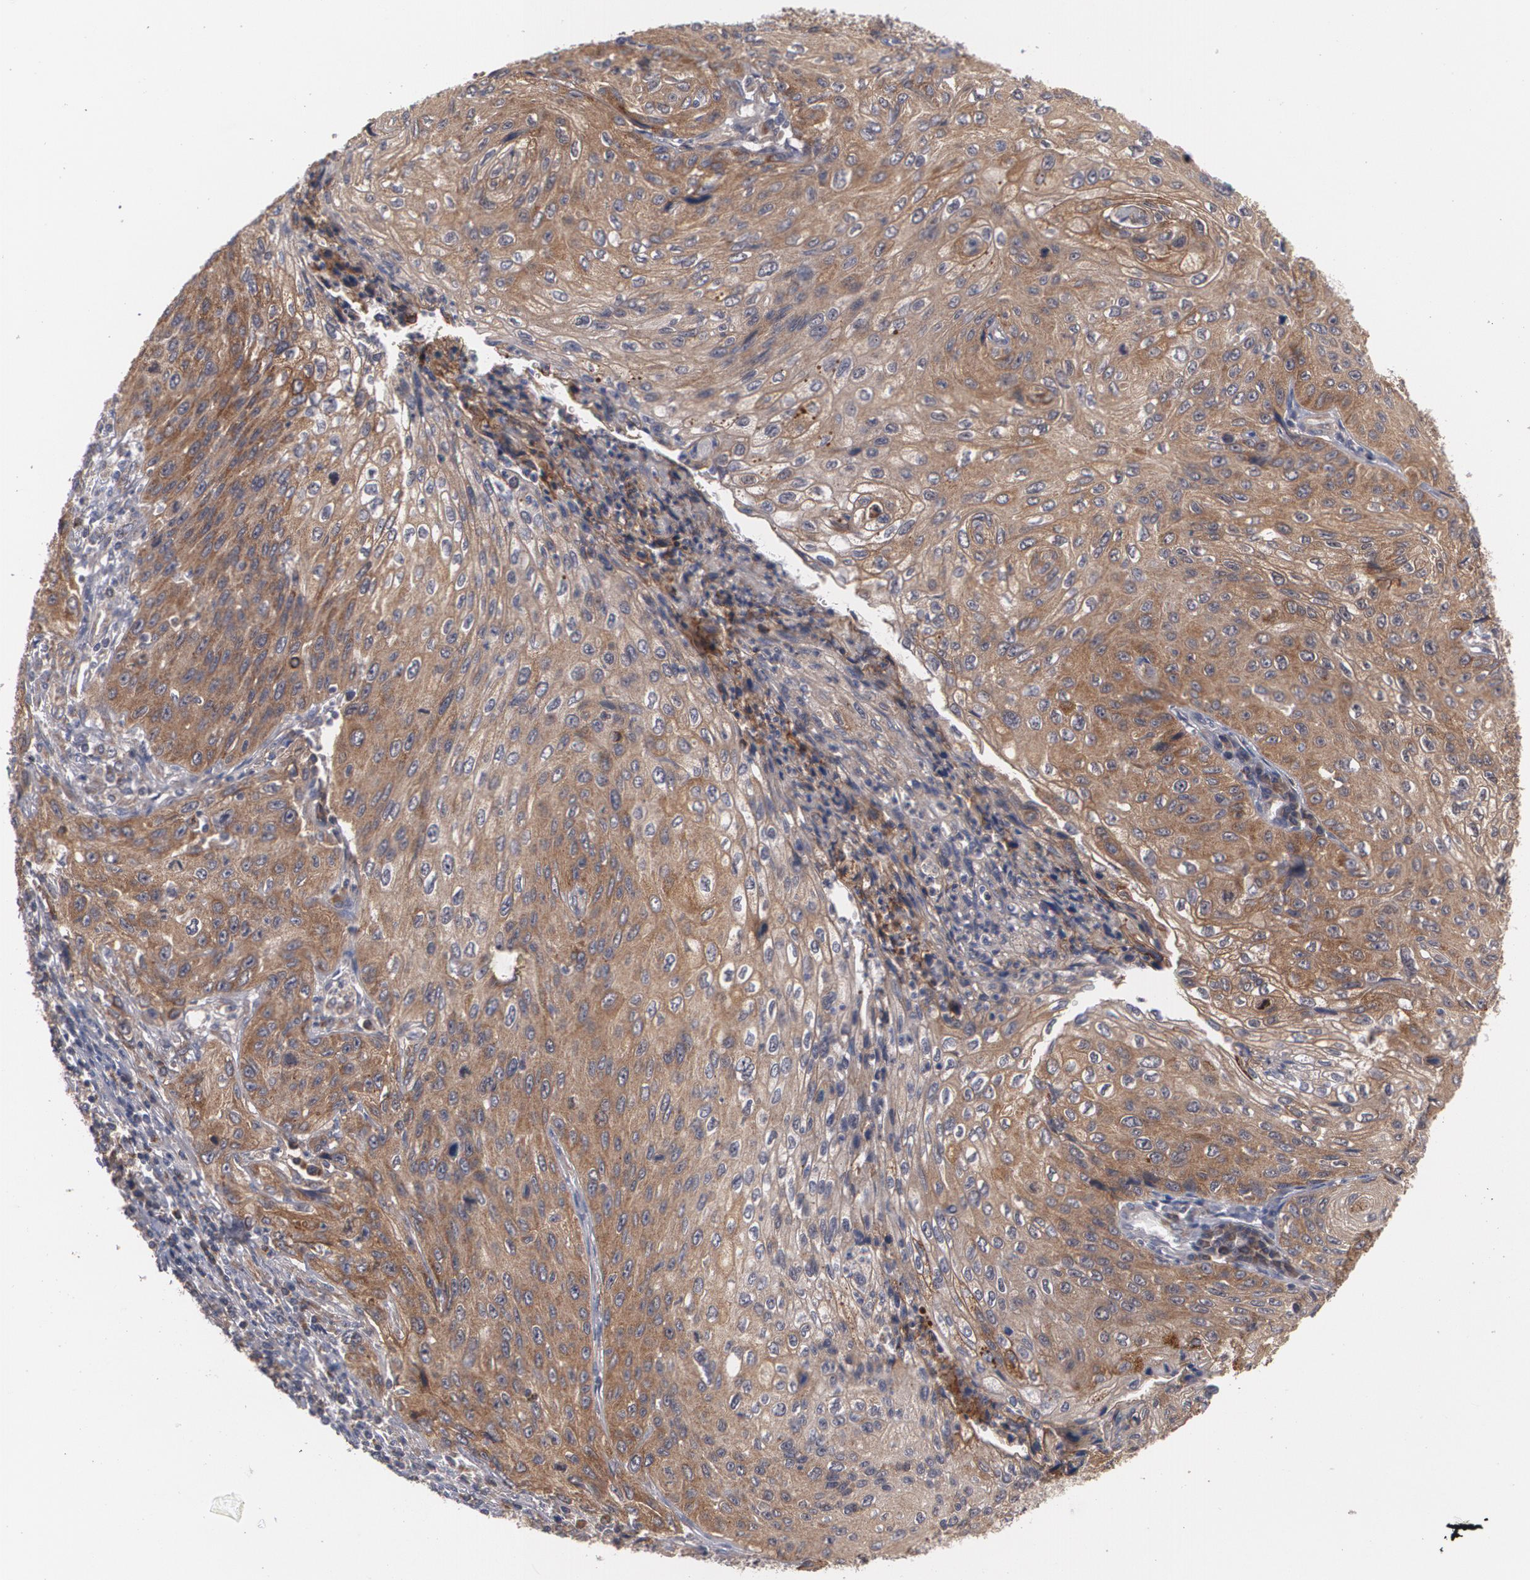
{"staining": {"intensity": "moderate", "quantity": ">75%", "location": "cytoplasmic/membranous"}, "tissue": "cervical cancer", "cell_type": "Tumor cells", "image_type": "cancer", "snomed": [{"axis": "morphology", "description": "Squamous cell carcinoma, NOS"}, {"axis": "topography", "description": "Cervix"}], "caption": "Cervical cancer stained with immunohistochemistry reveals moderate cytoplasmic/membranous staining in about >75% of tumor cells.", "gene": "BMP6", "patient": {"sex": "female", "age": 32}}